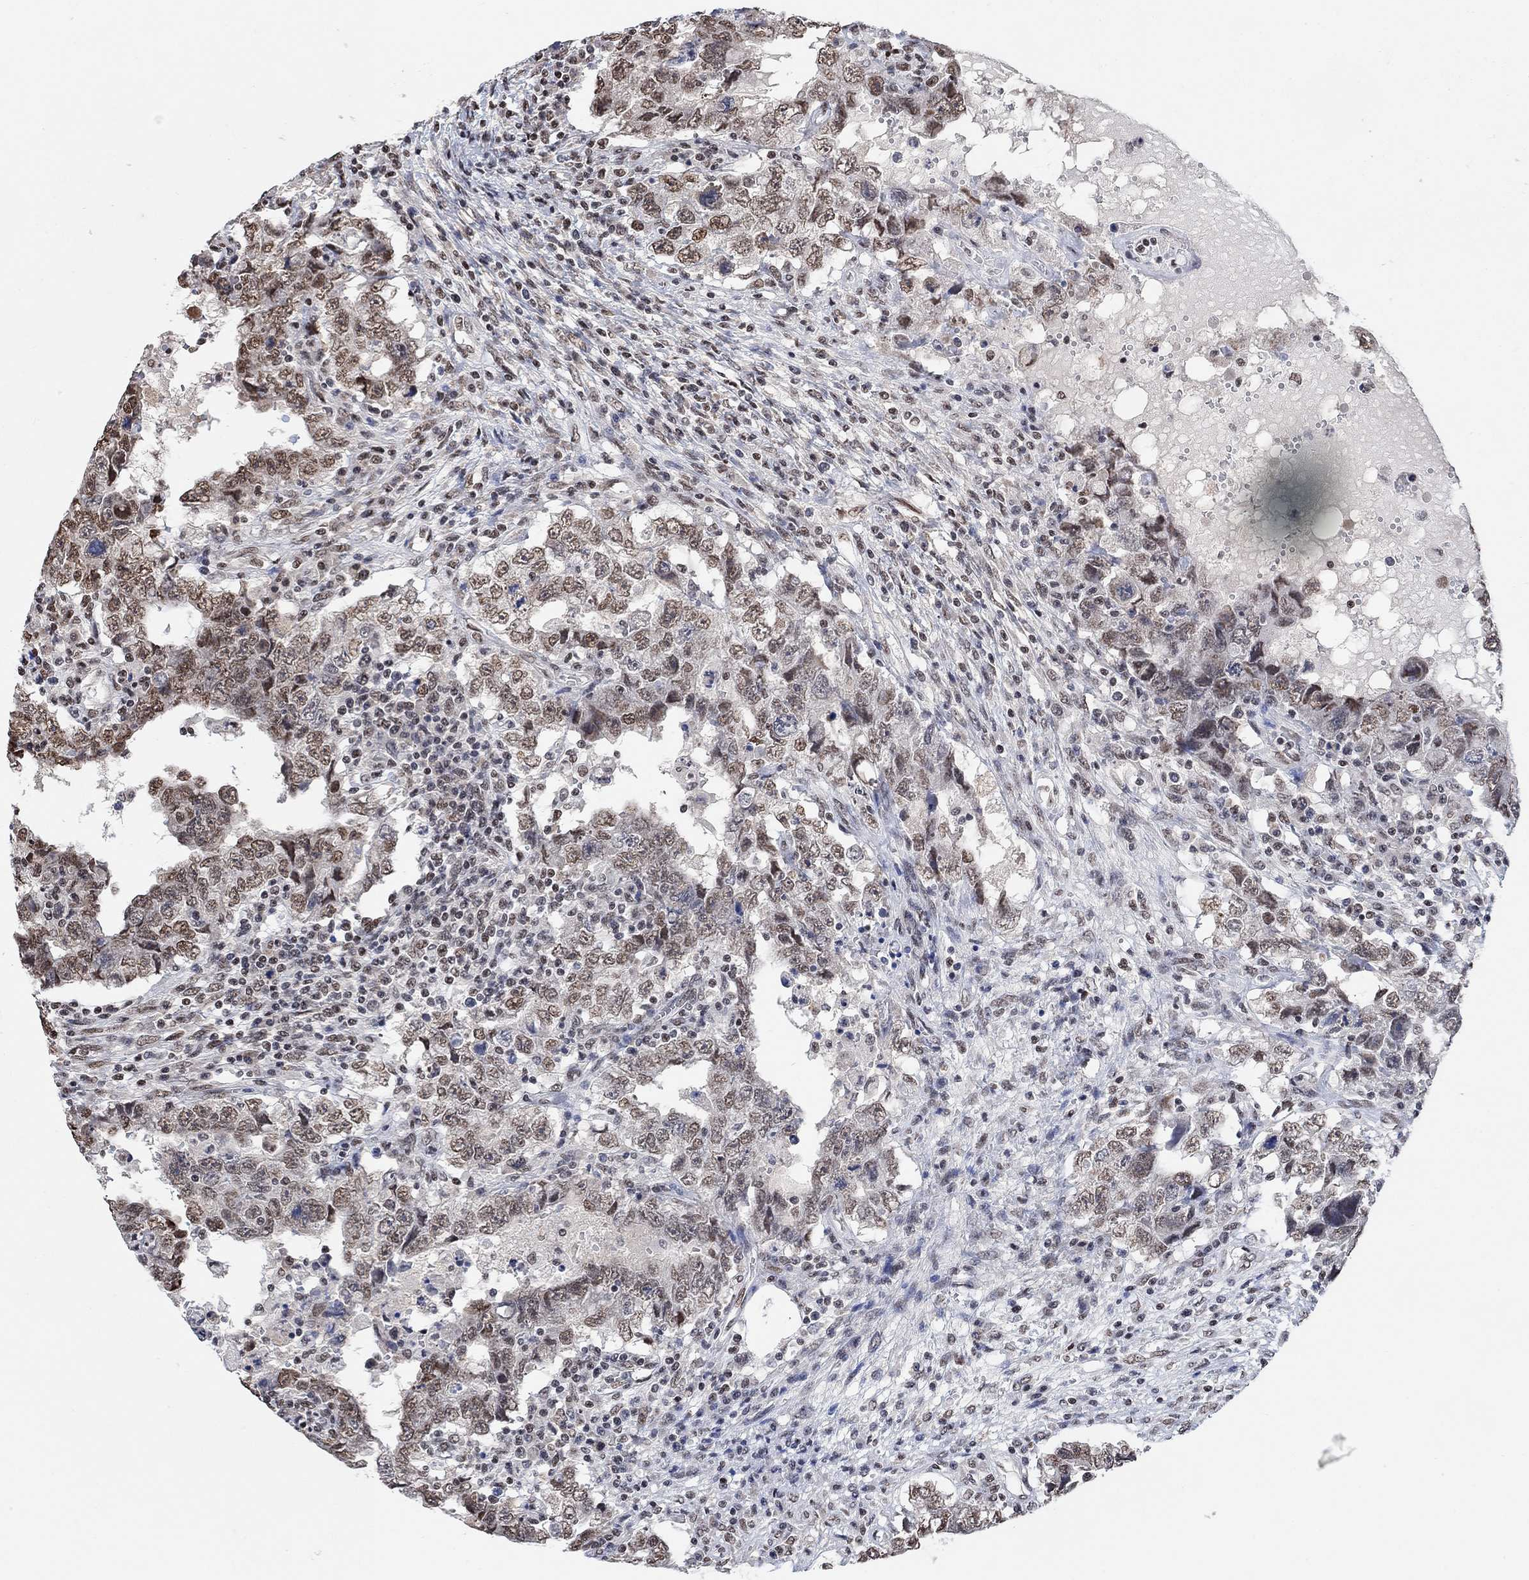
{"staining": {"intensity": "moderate", "quantity": ">75%", "location": "nuclear"}, "tissue": "testis cancer", "cell_type": "Tumor cells", "image_type": "cancer", "snomed": [{"axis": "morphology", "description": "Carcinoma, Embryonal, NOS"}, {"axis": "topography", "description": "Testis"}], "caption": "Protein expression analysis of human testis embryonal carcinoma reveals moderate nuclear expression in about >75% of tumor cells. (DAB (3,3'-diaminobenzidine) IHC with brightfield microscopy, high magnification).", "gene": "USP39", "patient": {"sex": "male", "age": 26}}